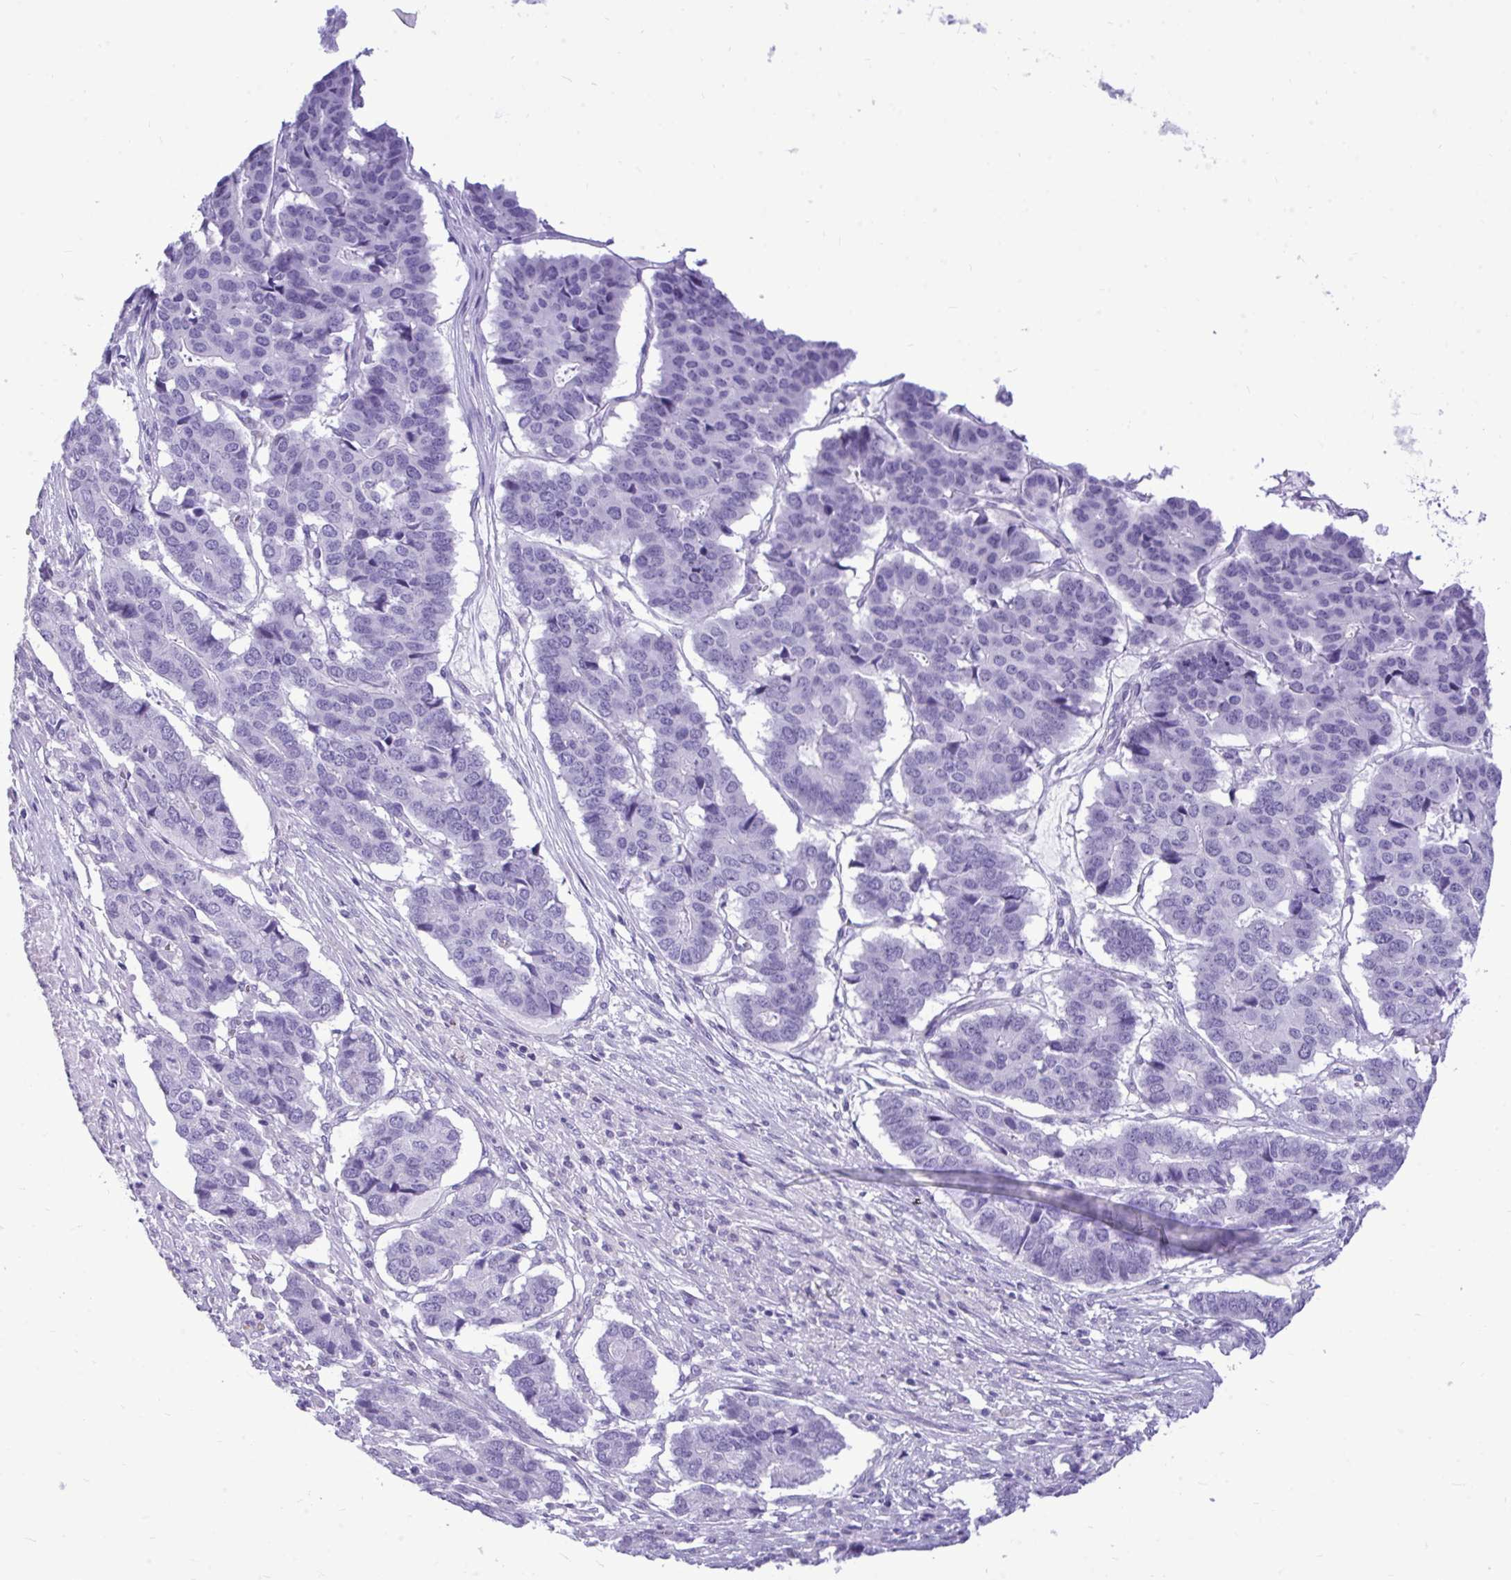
{"staining": {"intensity": "negative", "quantity": "none", "location": "none"}, "tissue": "pancreatic cancer", "cell_type": "Tumor cells", "image_type": "cancer", "snomed": [{"axis": "morphology", "description": "Adenocarcinoma, NOS"}, {"axis": "topography", "description": "Pancreas"}], "caption": "This is a photomicrograph of immunohistochemistry (IHC) staining of pancreatic cancer, which shows no positivity in tumor cells.", "gene": "PRM2", "patient": {"sex": "male", "age": 50}}